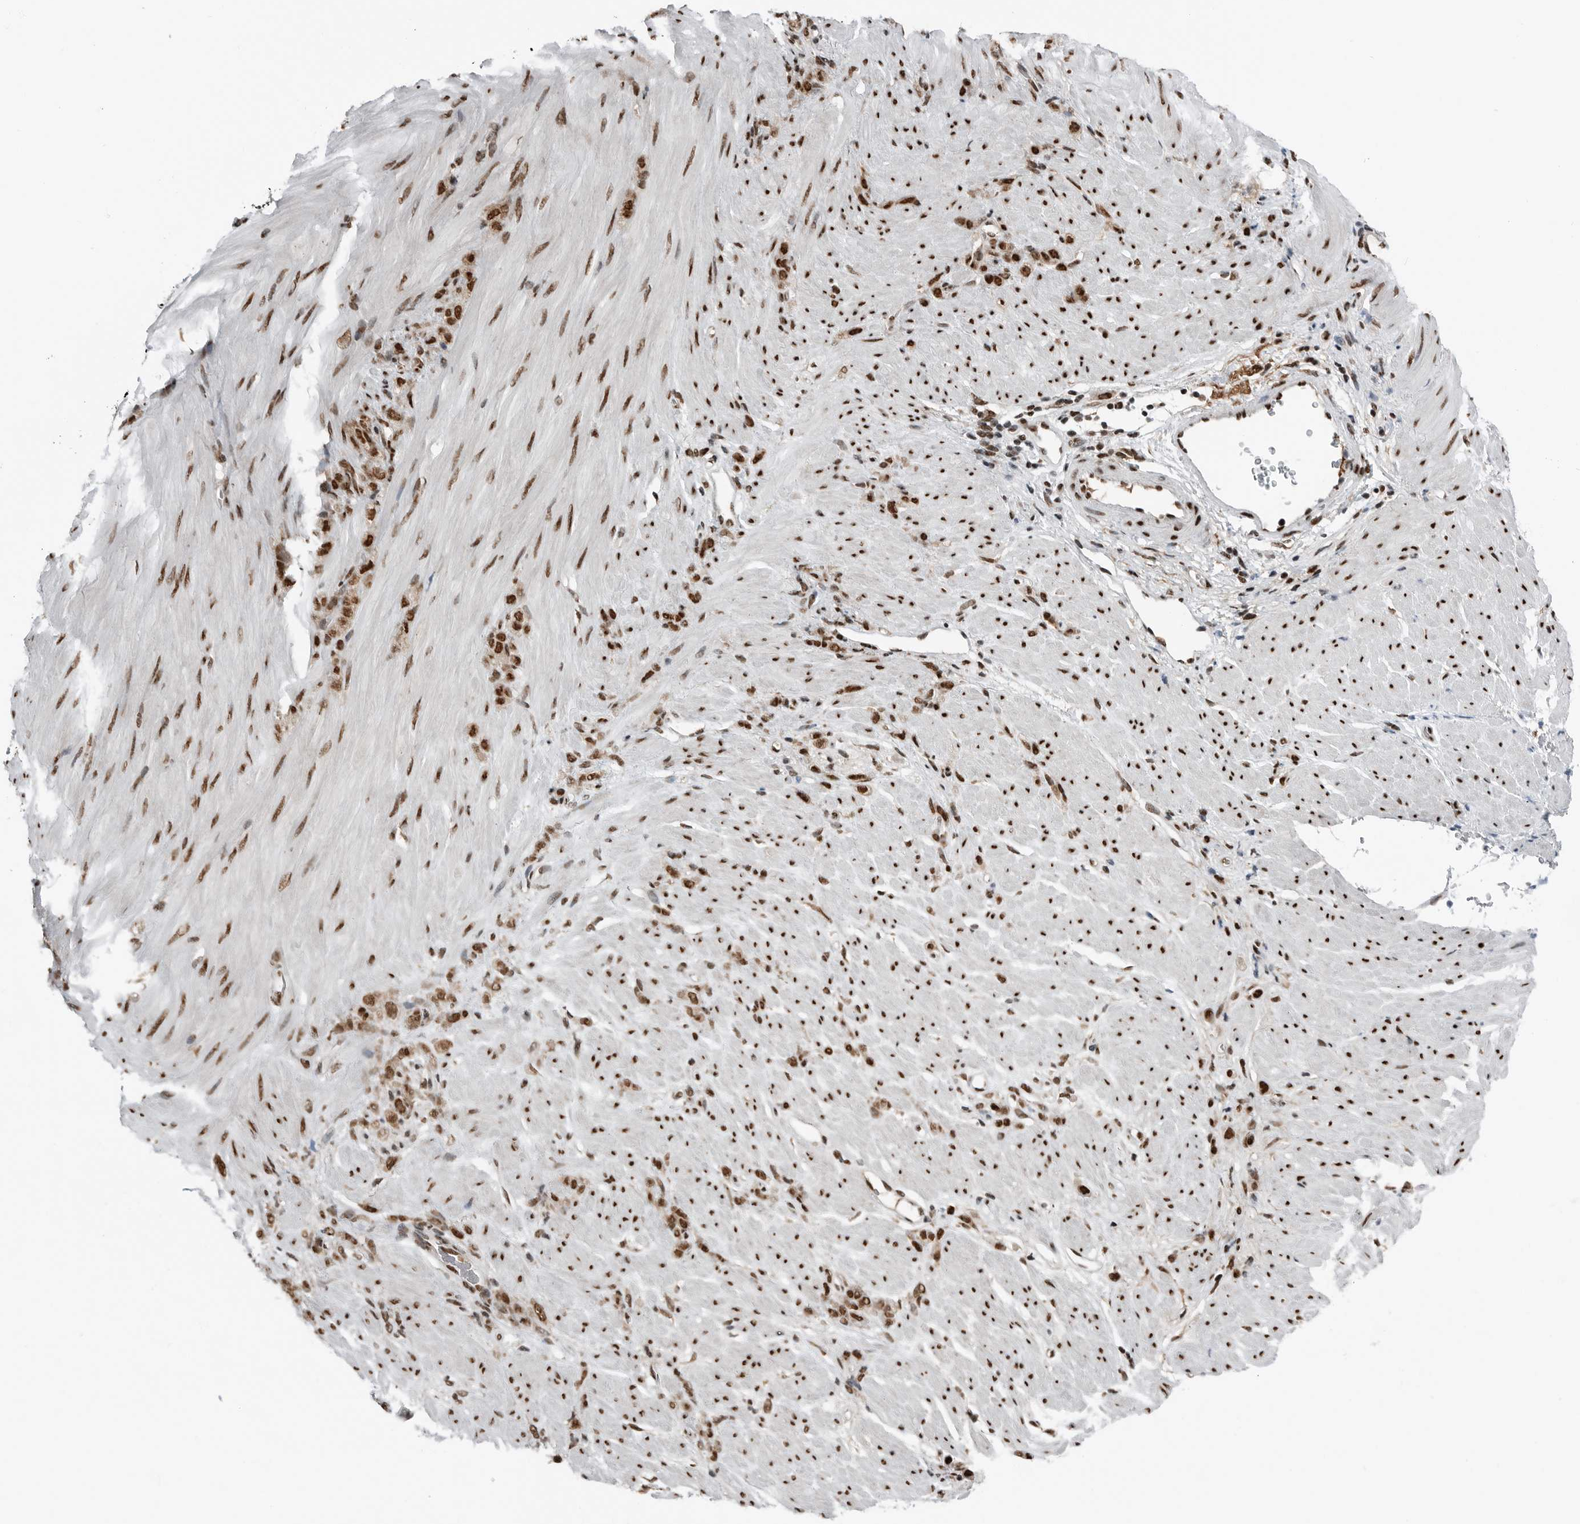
{"staining": {"intensity": "strong", "quantity": ">75%", "location": "nuclear"}, "tissue": "stomach cancer", "cell_type": "Tumor cells", "image_type": "cancer", "snomed": [{"axis": "morphology", "description": "Normal tissue, NOS"}, {"axis": "morphology", "description": "Adenocarcinoma, NOS"}, {"axis": "topography", "description": "Stomach"}], "caption": "Protein expression analysis of stomach cancer (adenocarcinoma) reveals strong nuclear positivity in approximately >75% of tumor cells.", "gene": "BLZF1", "patient": {"sex": "male", "age": 82}}